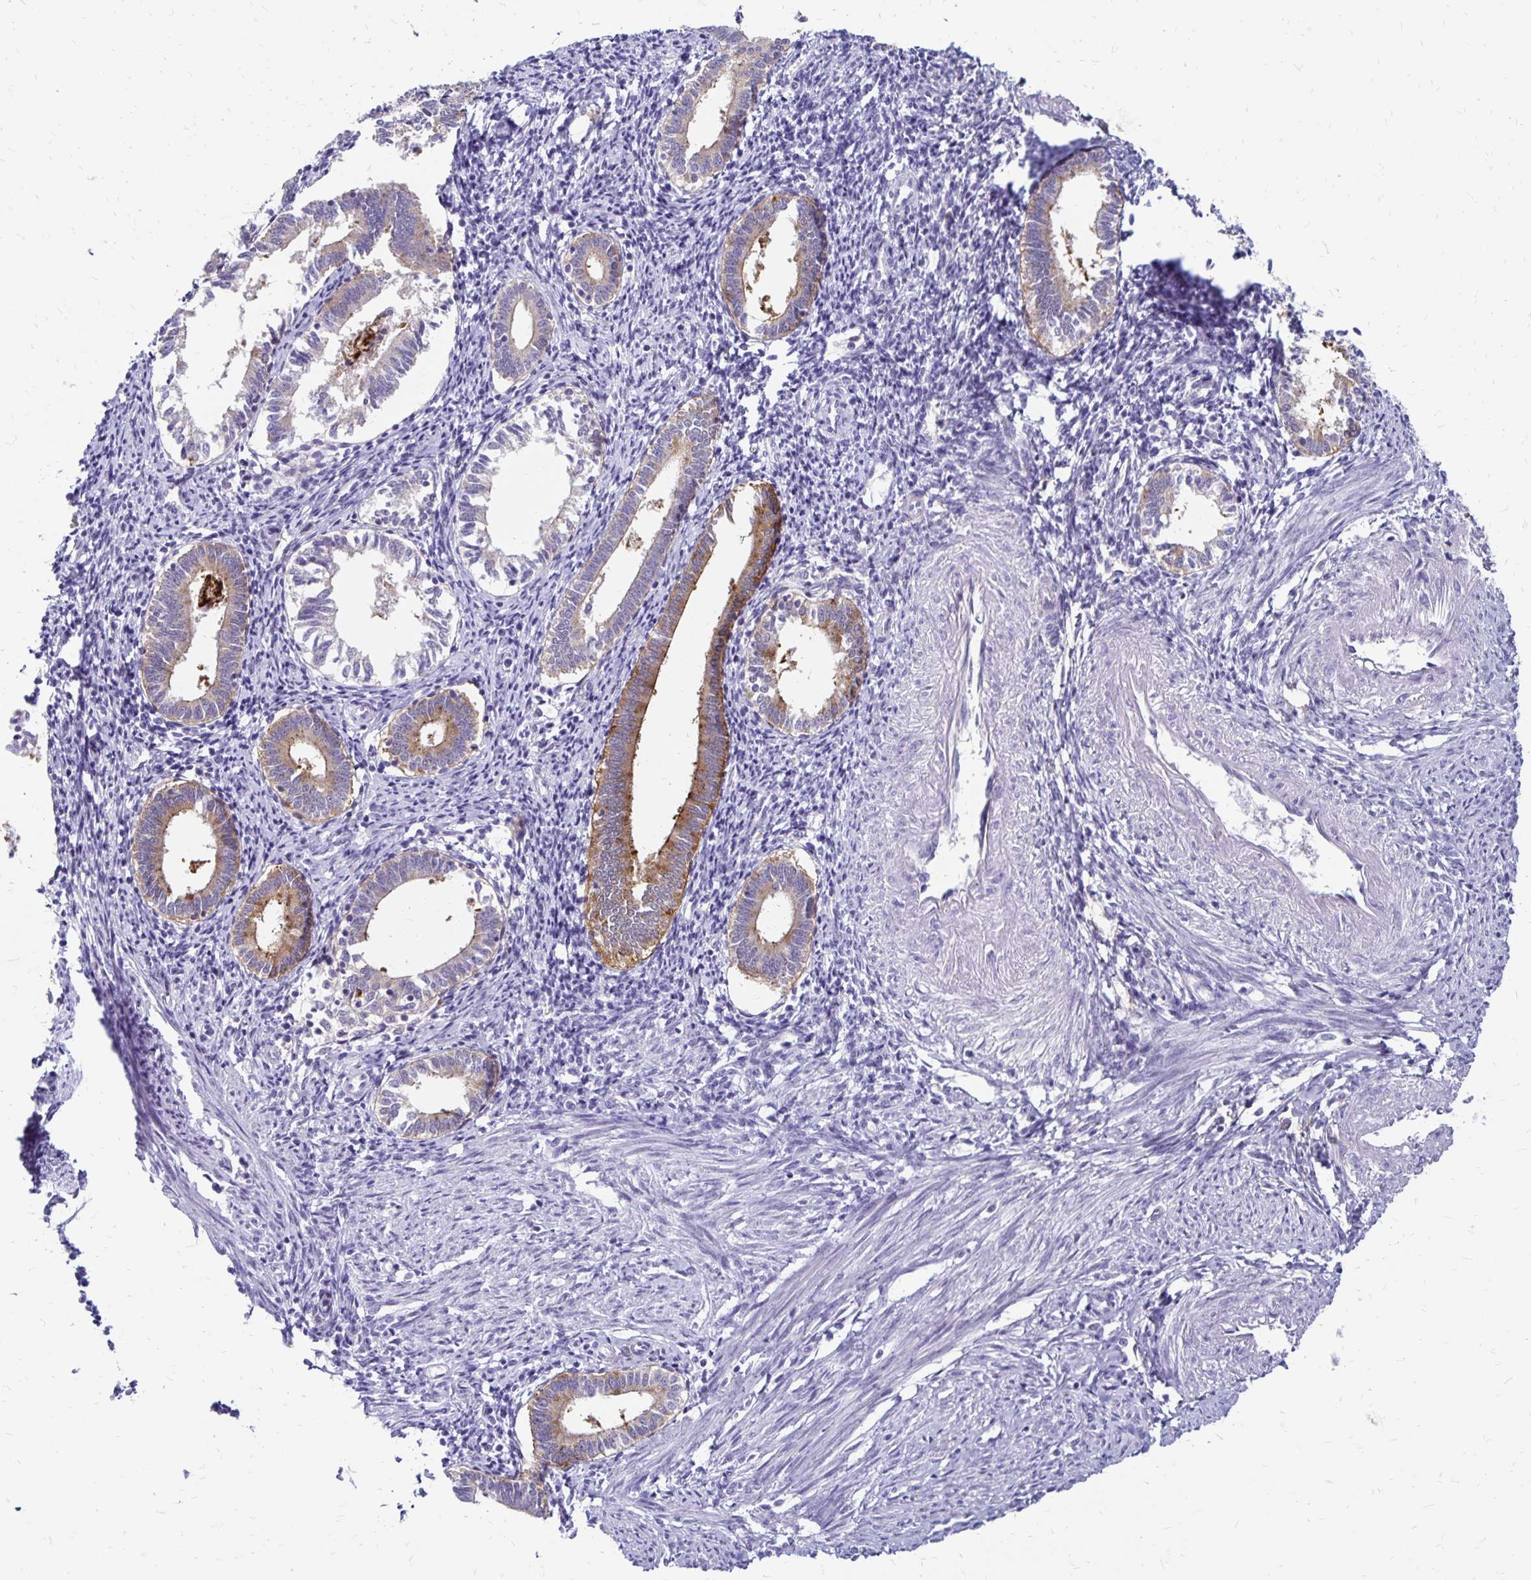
{"staining": {"intensity": "negative", "quantity": "none", "location": "none"}, "tissue": "endometrium", "cell_type": "Cells in endometrial stroma", "image_type": "normal", "snomed": [{"axis": "morphology", "description": "Normal tissue, NOS"}, {"axis": "topography", "description": "Endometrium"}], "caption": "Protein analysis of benign endometrium displays no significant positivity in cells in endometrial stroma.", "gene": "TNS3", "patient": {"sex": "female", "age": 41}}